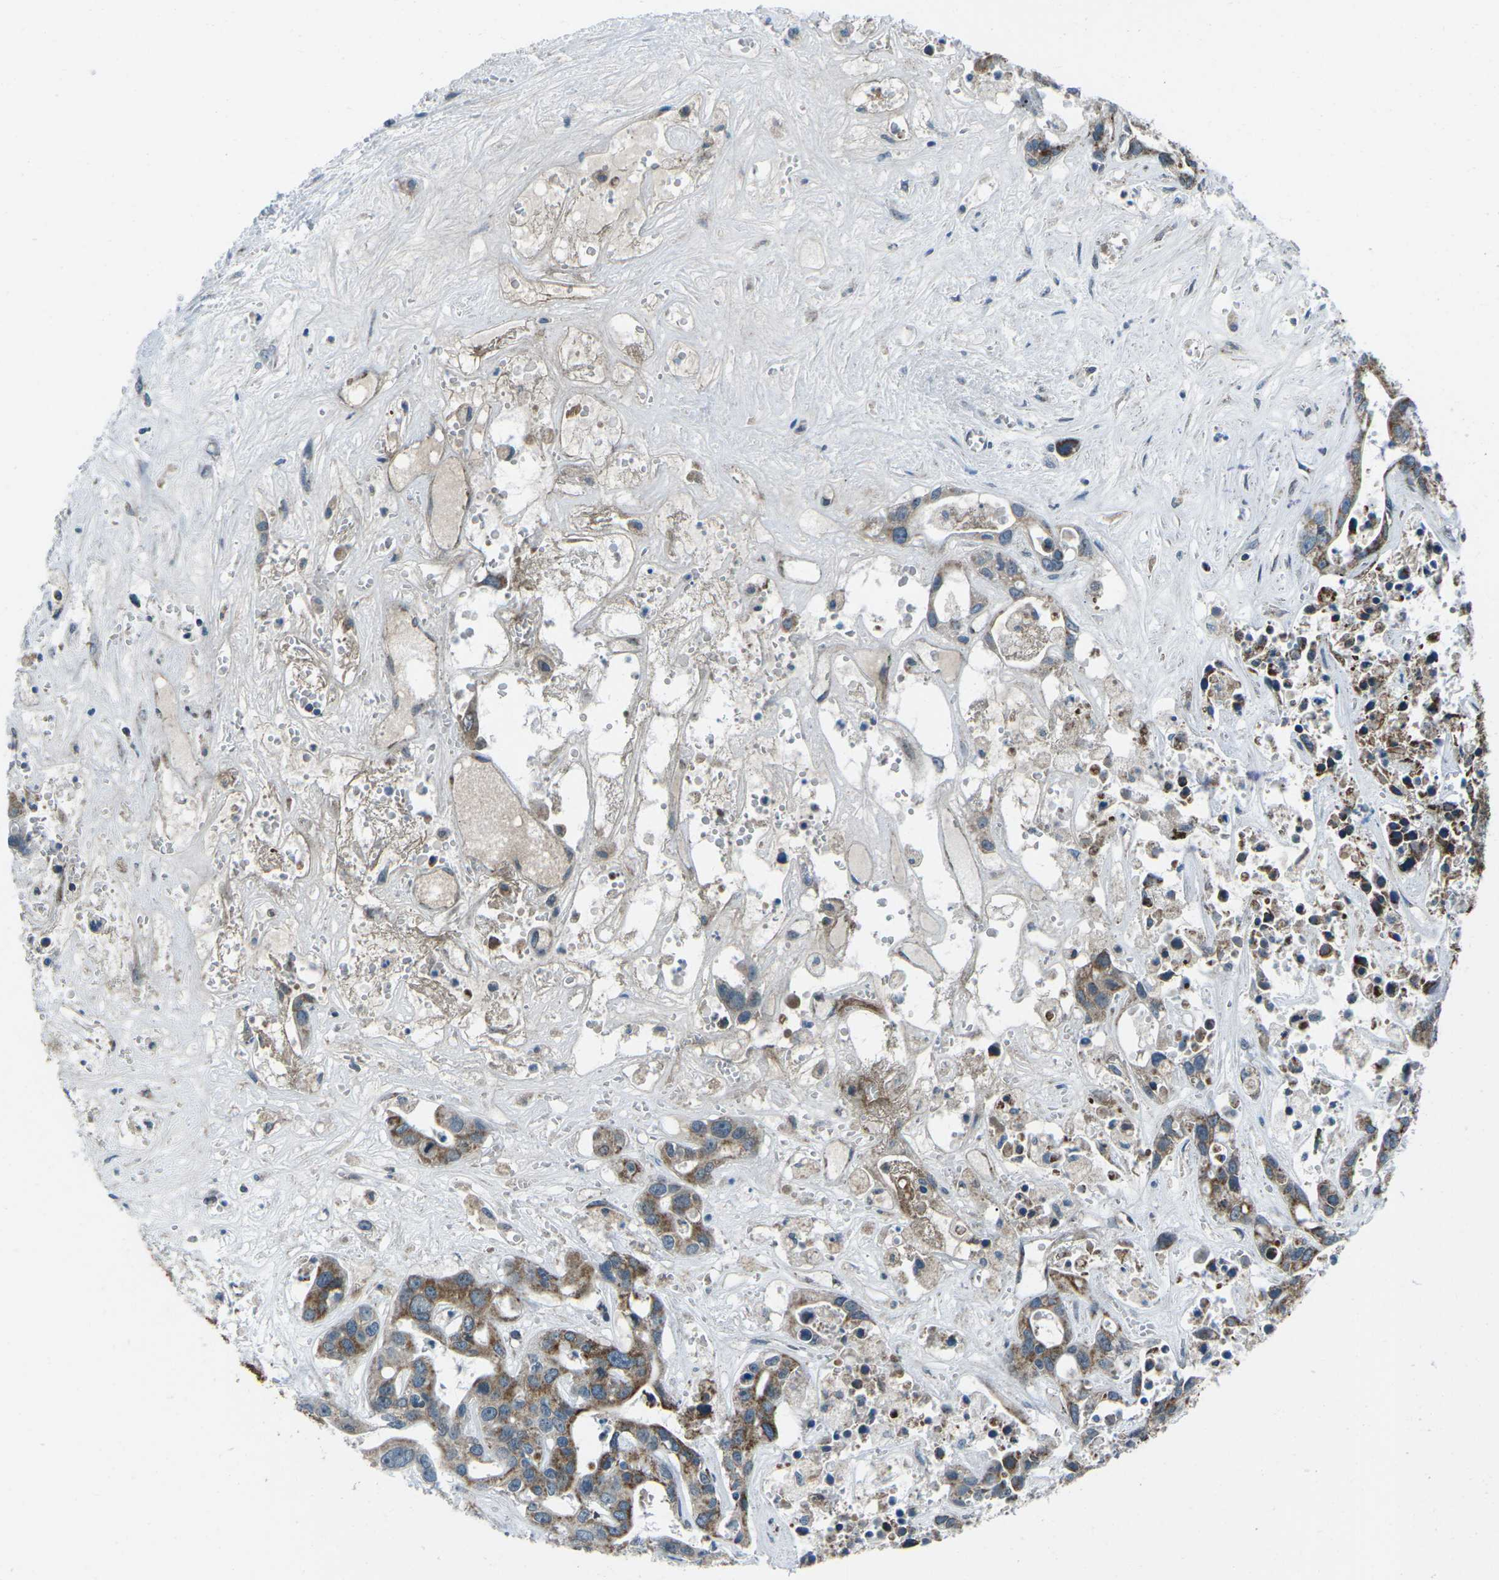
{"staining": {"intensity": "moderate", "quantity": ">75%", "location": "cytoplasmic/membranous"}, "tissue": "liver cancer", "cell_type": "Tumor cells", "image_type": "cancer", "snomed": [{"axis": "morphology", "description": "Cholangiocarcinoma"}, {"axis": "topography", "description": "Liver"}], "caption": "This is an image of immunohistochemistry staining of cholangiocarcinoma (liver), which shows moderate expression in the cytoplasmic/membranous of tumor cells.", "gene": "RFESD", "patient": {"sex": "female", "age": 65}}